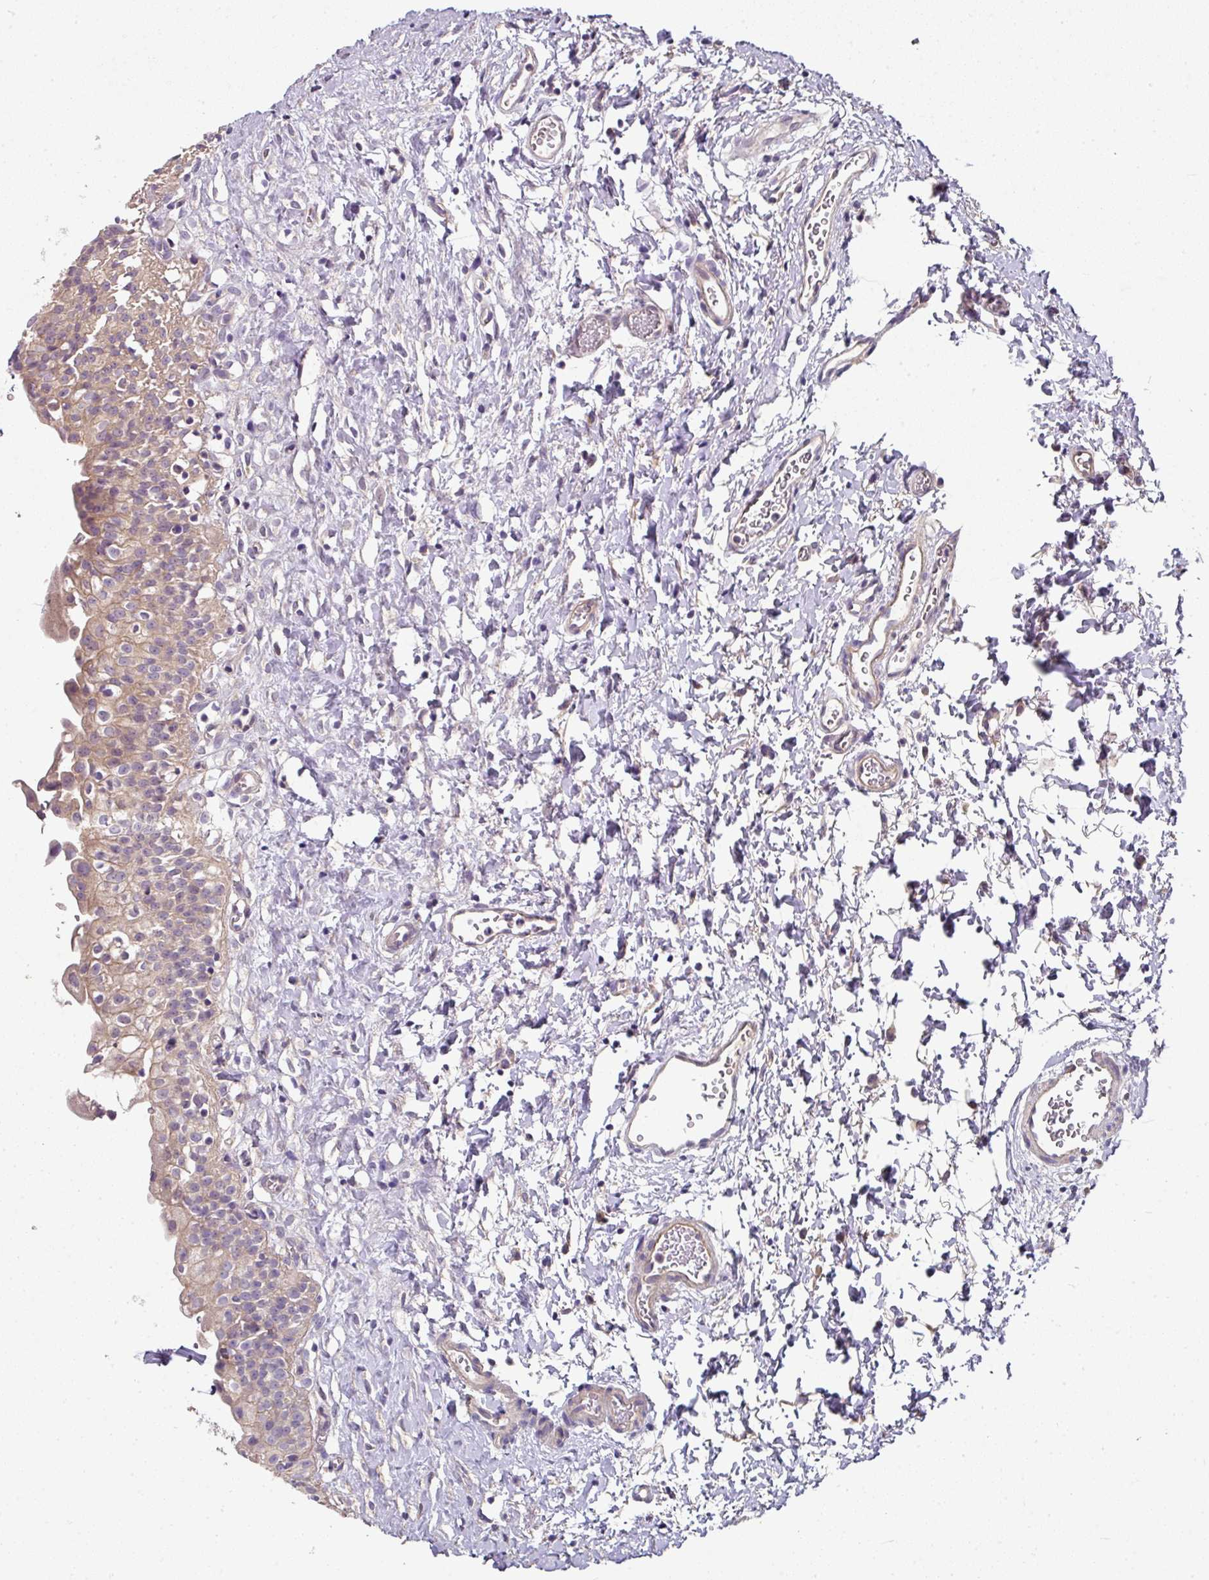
{"staining": {"intensity": "weak", "quantity": ">75%", "location": "cytoplasmic/membranous"}, "tissue": "urinary bladder", "cell_type": "Urothelial cells", "image_type": "normal", "snomed": [{"axis": "morphology", "description": "Normal tissue, NOS"}, {"axis": "topography", "description": "Urinary bladder"}], "caption": "A brown stain shows weak cytoplasmic/membranous staining of a protein in urothelial cells of unremarkable urinary bladder.", "gene": "C4orf48", "patient": {"sex": "male", "age": 51}}